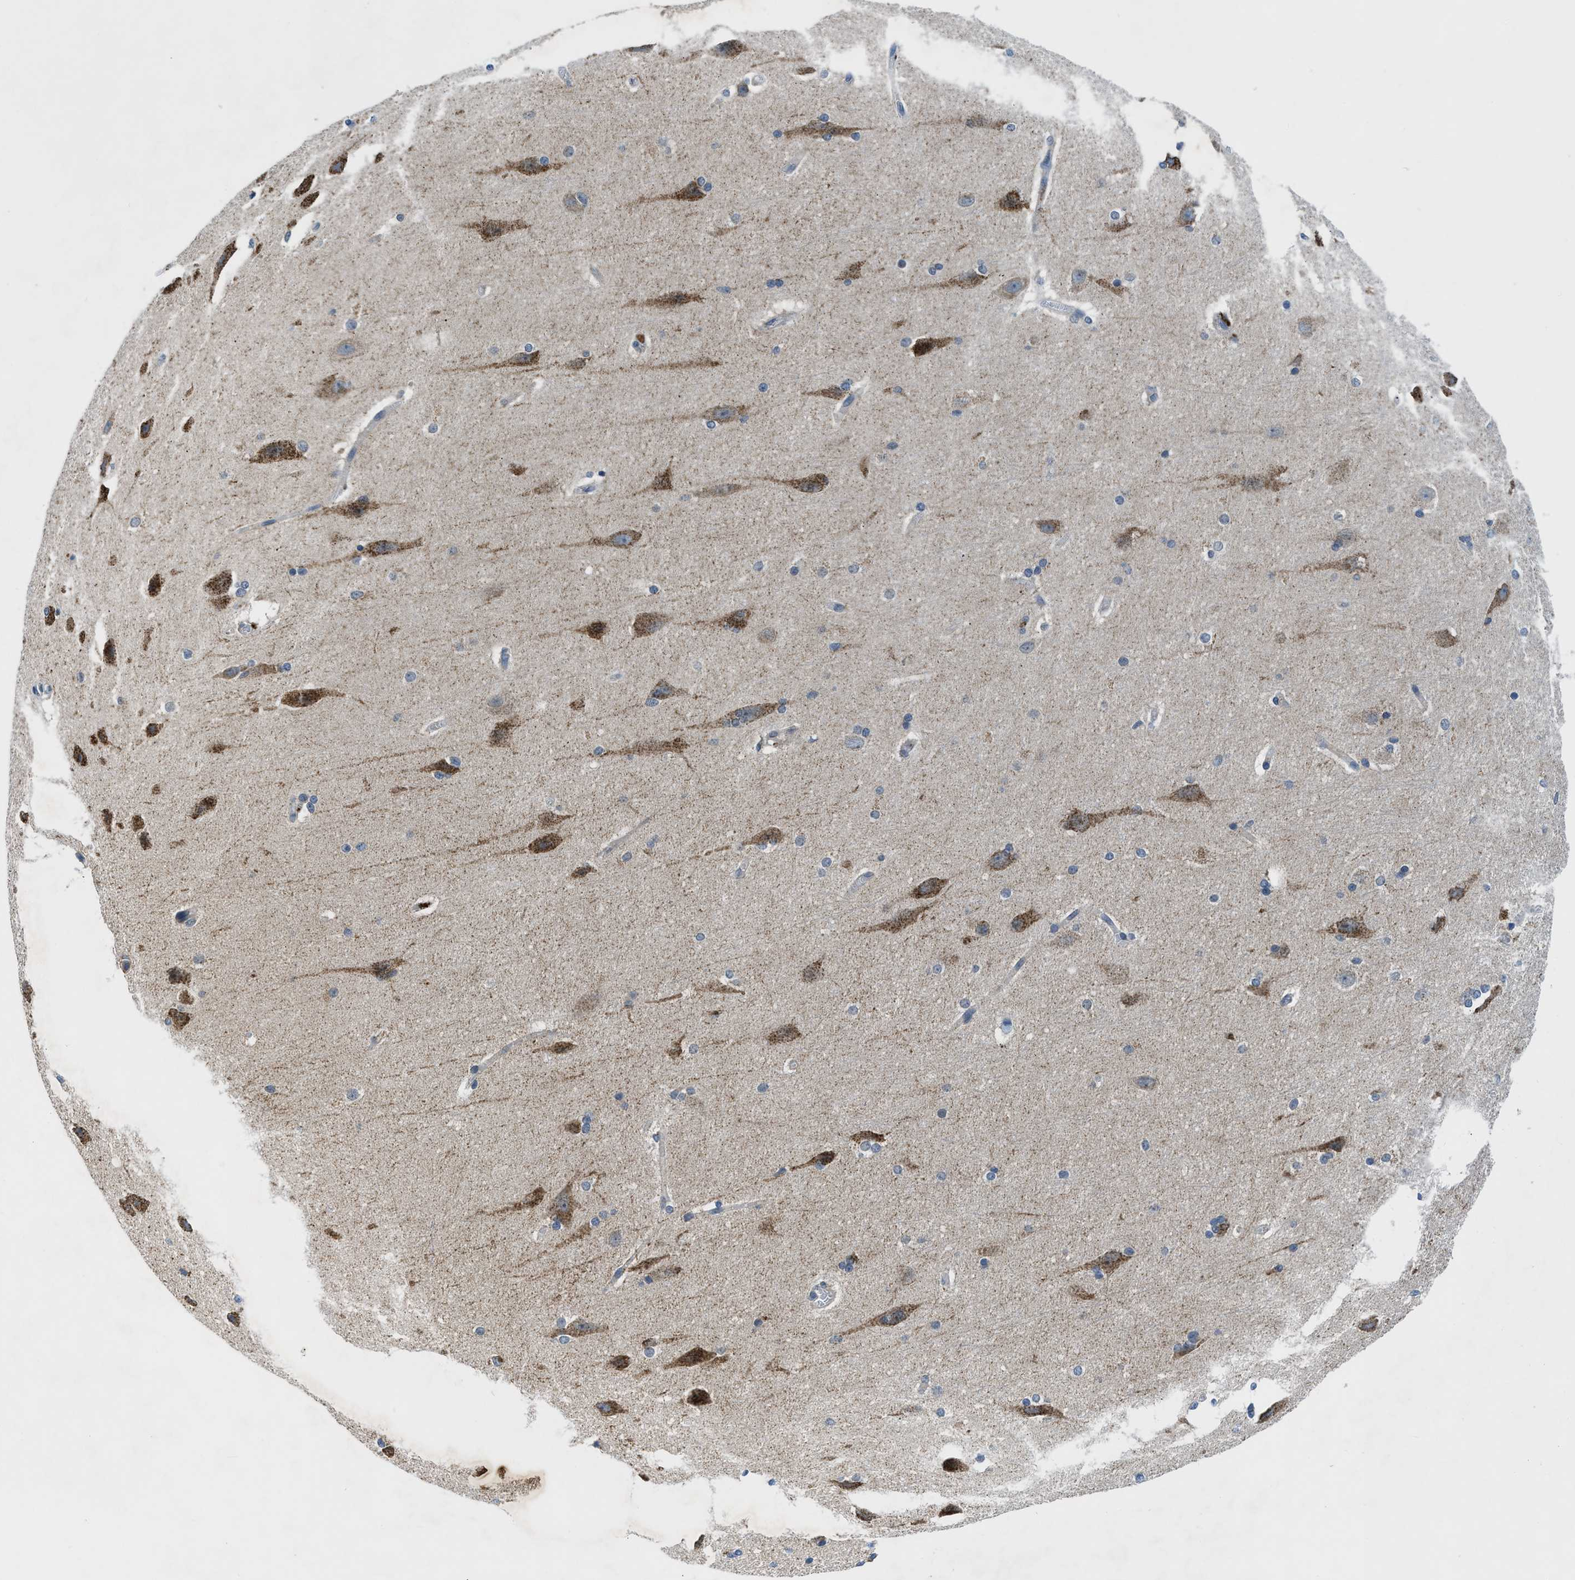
{"staining": {"intensity": "negative", "quantity": "none", "location": "none"}, "tissue": "cerebral cortex", "cell_type": "Endothelial cells", "image_type": "normal", "snomed": [{"axis": "morphology", "description": "Normal tissue, NOS"}, {"axis": "topography", "description": "Cerebral cortex"}, {"axis": "topography", "description": "Hippocampus"}], "caption": "An IHC histopathology image of unremarkable cerebral cortex is shown. There is no staining in endothelial cells of cerebral cortex. (Brightfield microscopy of DAB immunohistochemistry at high magnification).", "gene": "PAFAH2", "patient": {"sex": "female", "age": 19}}